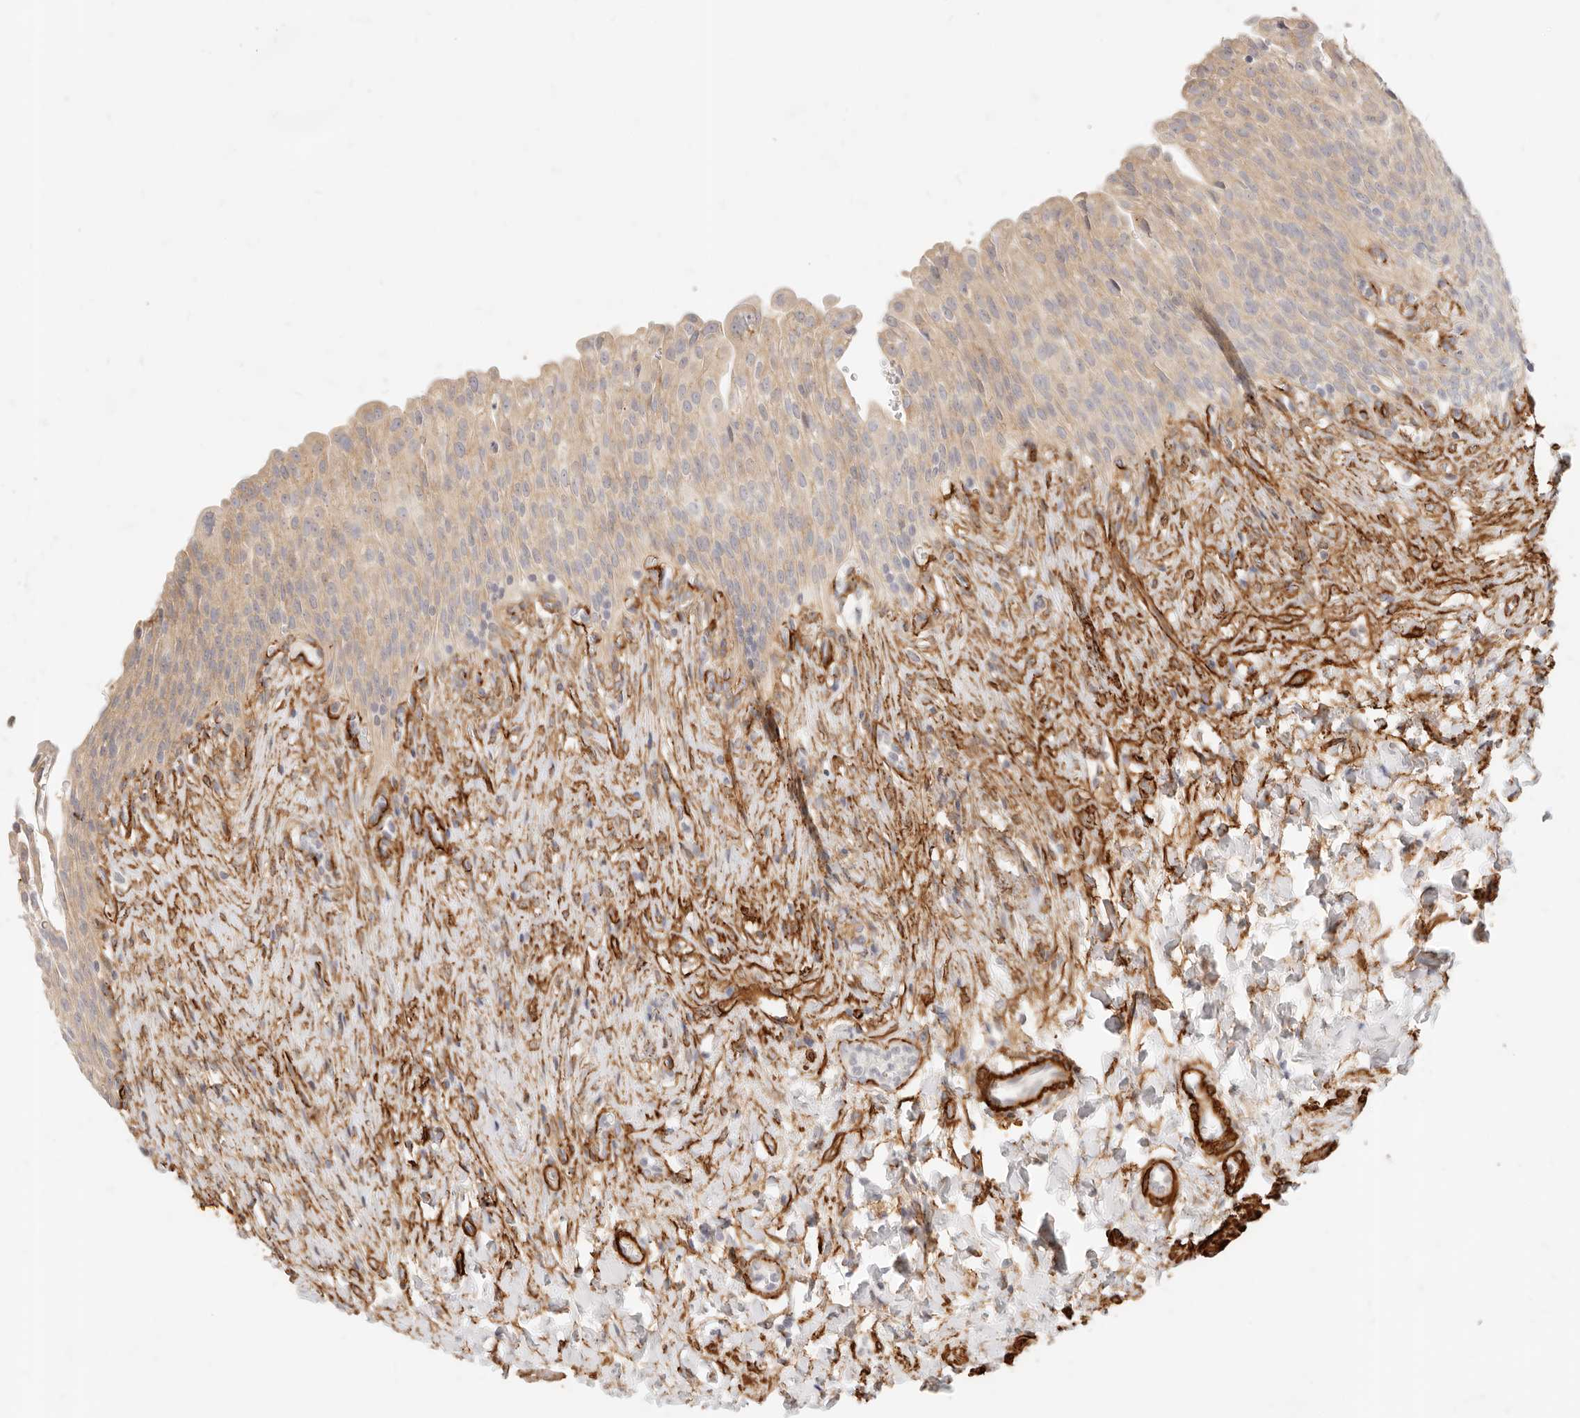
{"staining": {"intensity": "weak", "quantity": "25%-75%", "location": "cytoplasmic/membranous"}, "tissue": "urinary bladder", "cell_type": "Urothelial cells", "image_type": "normal", "snomed": [{"axis": "morphology", "description": "Urothelial carcinoma, High grade"}, {"axis": "topography", "description": "Urinary bladder"}], "caption": "Urothelial cells display low levels of weak cytoplasmic/membranous staining in approximately 25%-75% of cells in unremarkable human urinary bladder. The staining was performed using DAB to visualize the protein expression in brown, while the nuclei were stained in blue with hematoxylin (Magnification: 20x).", "gene": "TMTC2", "patient": {"sex": "male", "age": 46}}